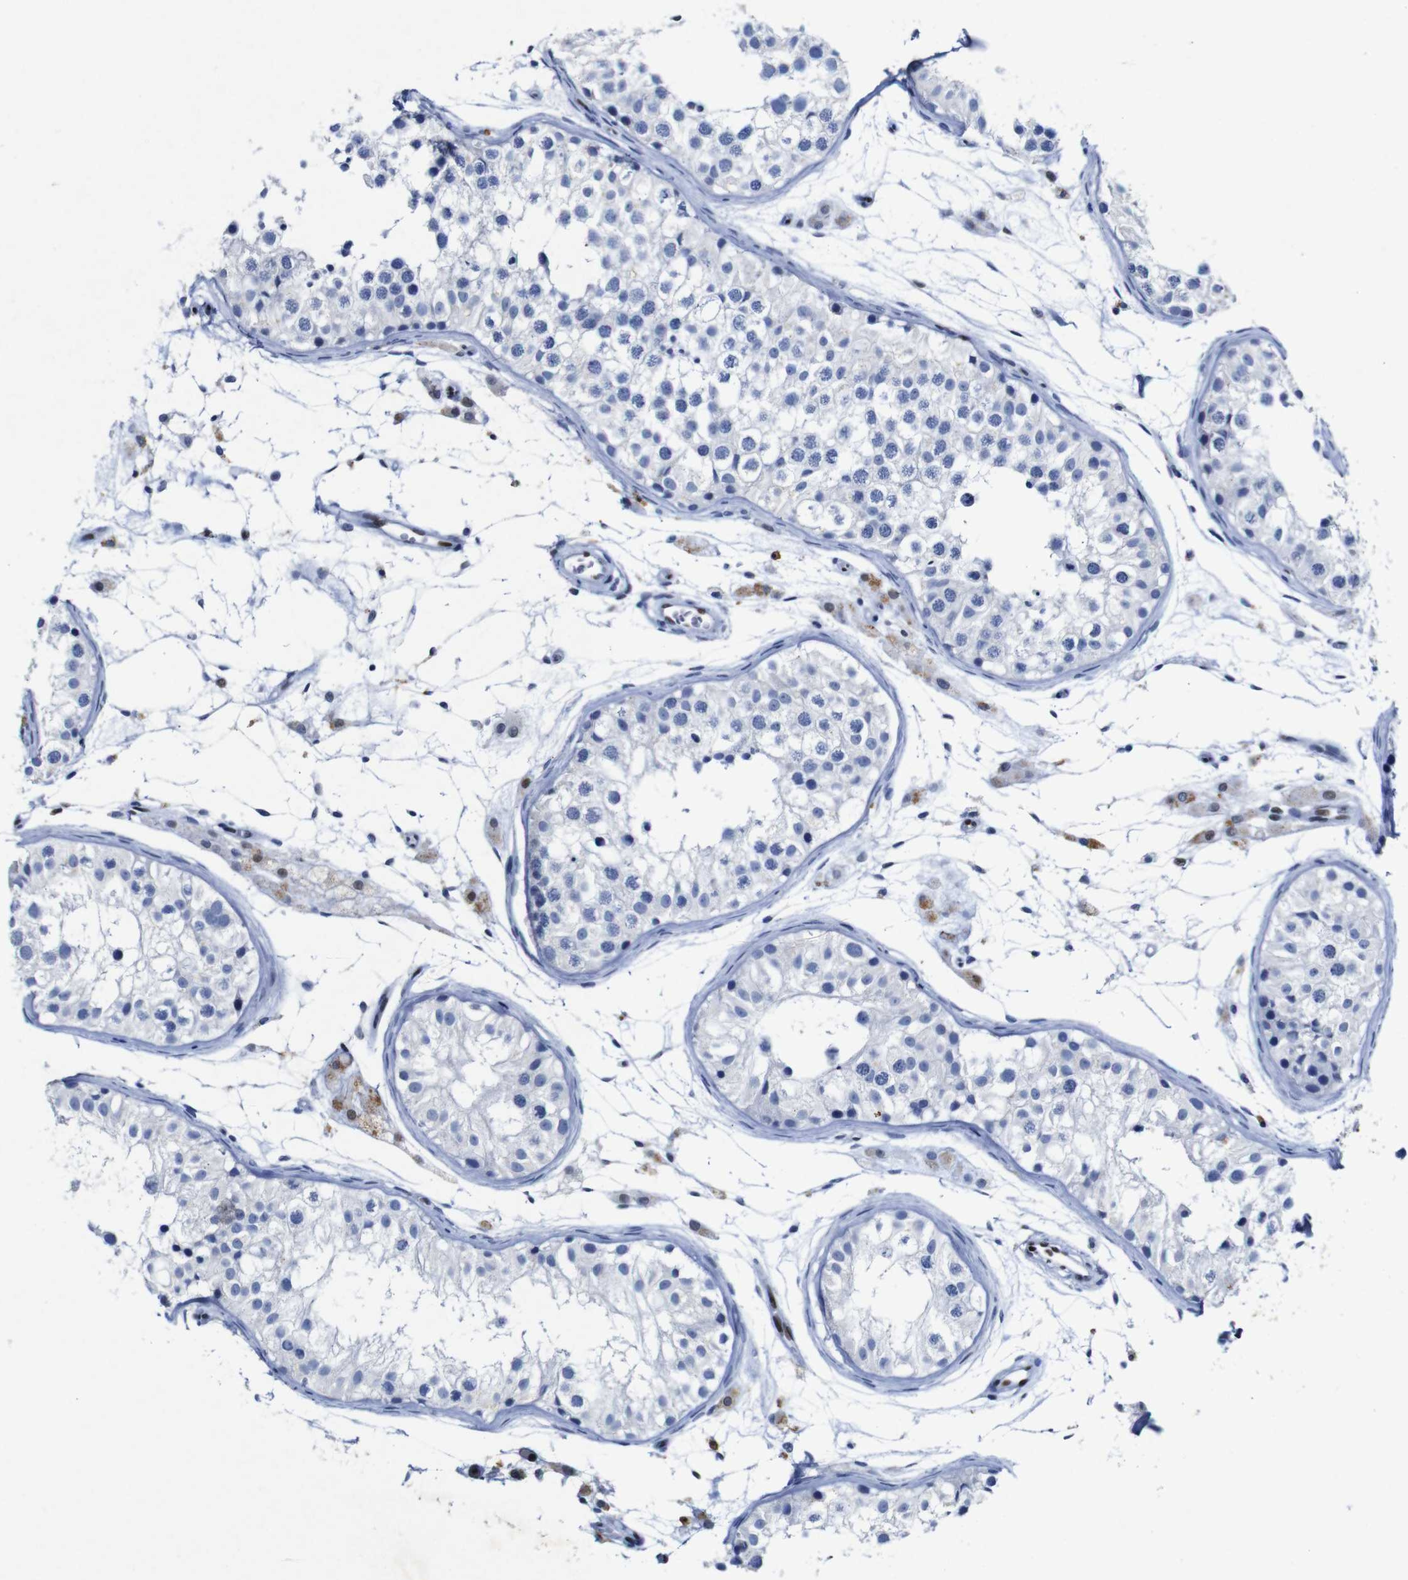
{"staining": {"intensity": "negative", "quantity": "none", "location": "none"}, "tissue": "testis", "cell_type": "Cells in seminiferous ducts", "image_type": "normal", "snomed": [{"axis": "morphology", "description": "Normal tissue, NOS"}, {"axis": "morphology", "description": "Adenocarcinoma, metastatic, NOS"}, {"axis": "topography", "description": "Testis"}], "caption": "Immunohistochemistry histopathology image of normal human testis stained for a protein (brown), which displays no expression in cells in seminiferous ducts. (DAB (3,3'-diaminobenzidine) immunohistochemistry visualized using brightfield microscopy, high magnification).", "gene": "FOSL2", "patient": {"sex": "male", "age": 26}}